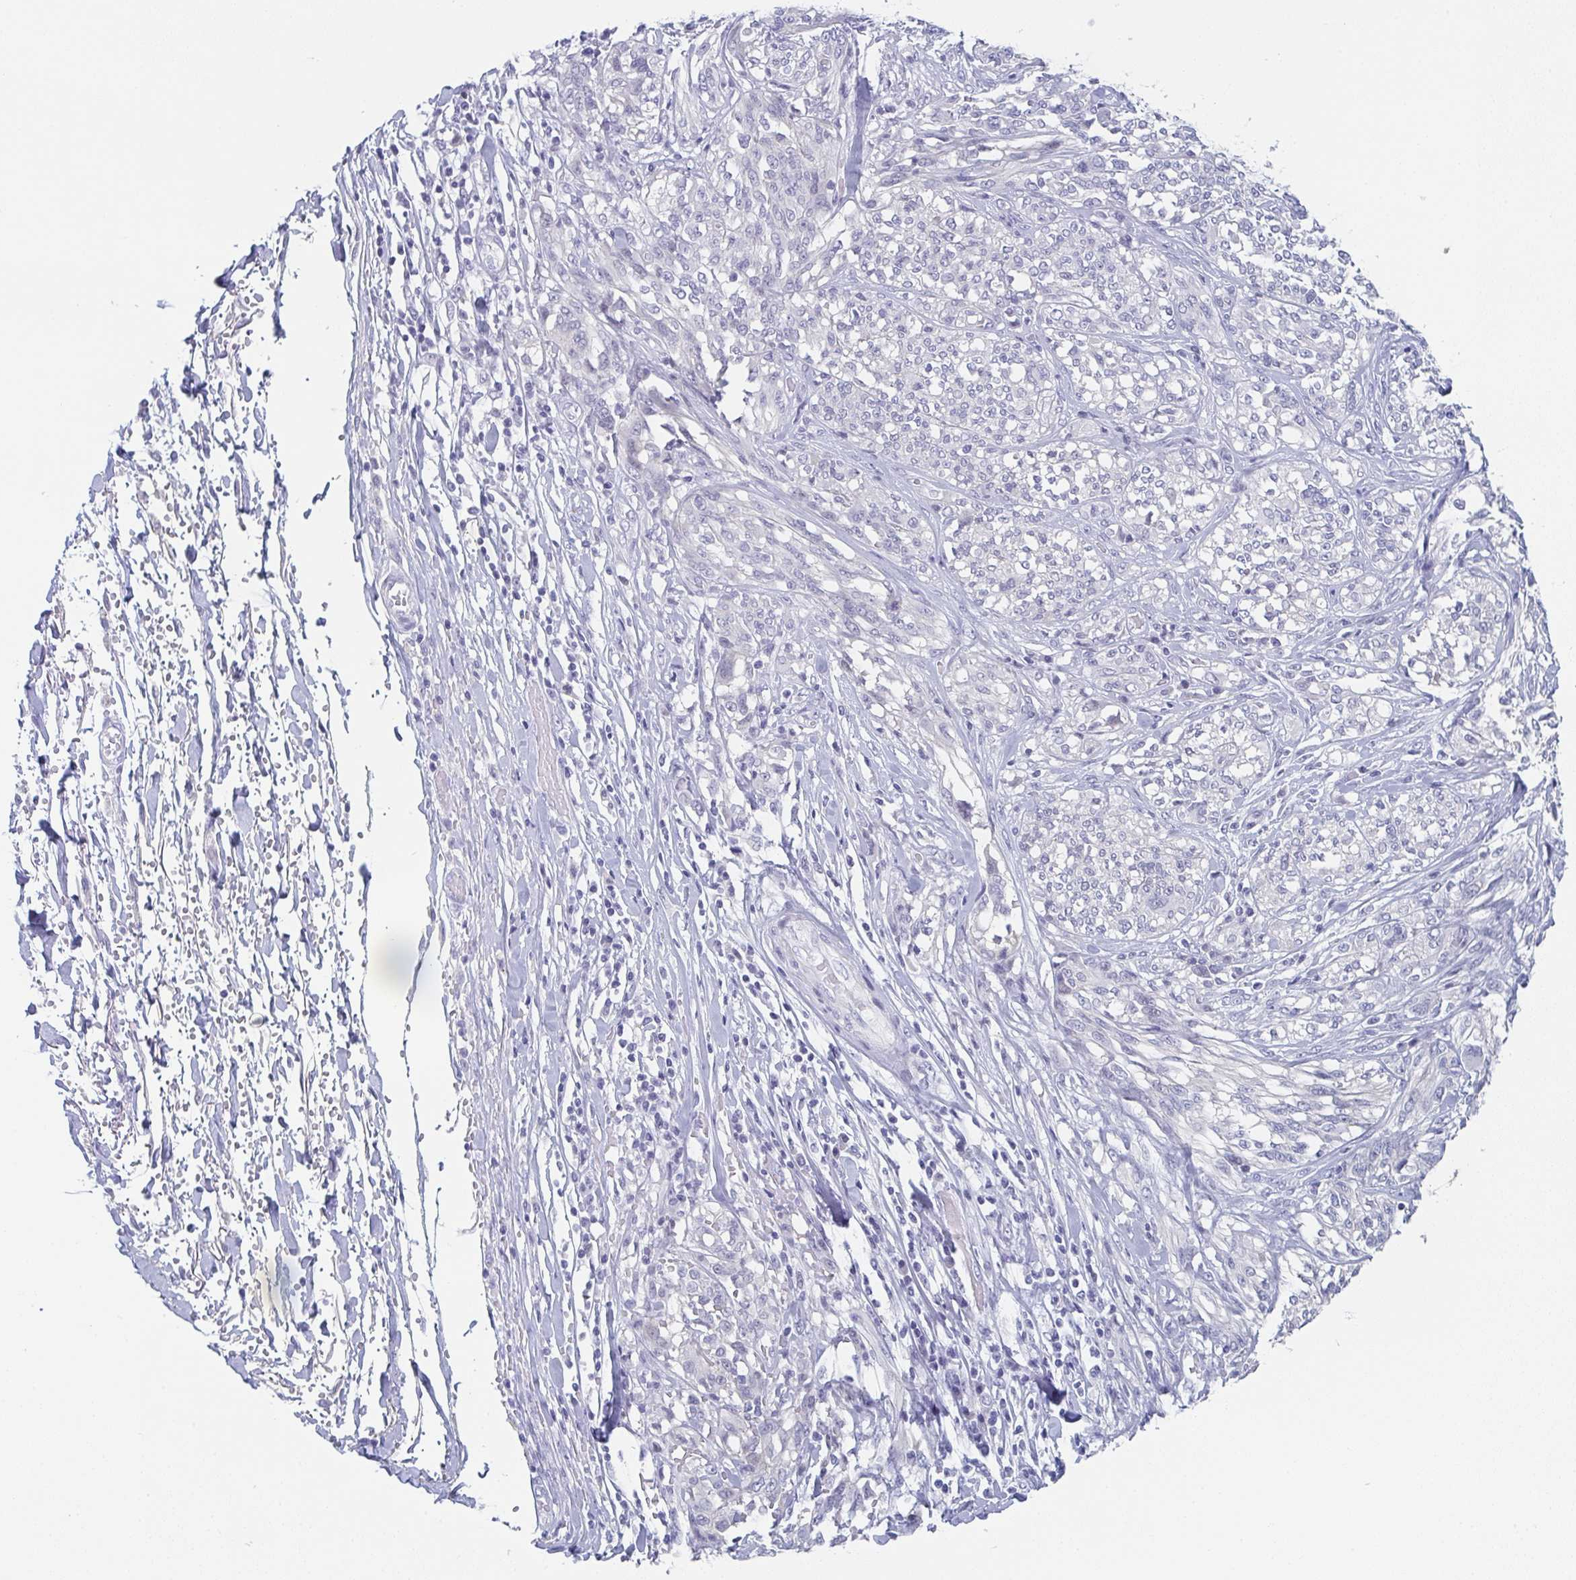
{"staining": {"intensity": "negative", "quantity": "none", "location": "none"}, "tissue": "melanoma", "cell_type": "Tumor cells", "image_type": "cancer", "snomed": [{"axis": "morphology", "description": "Malignant melanoma, NOS"}, {"axis": "topography", "description": "Skin"}], "caption": "Malignant melanoma stained for a protein using IHC reveals no staining tumor cells.", "gene": "DYDC2", "patient": {"sex": "female", "age": 91}}